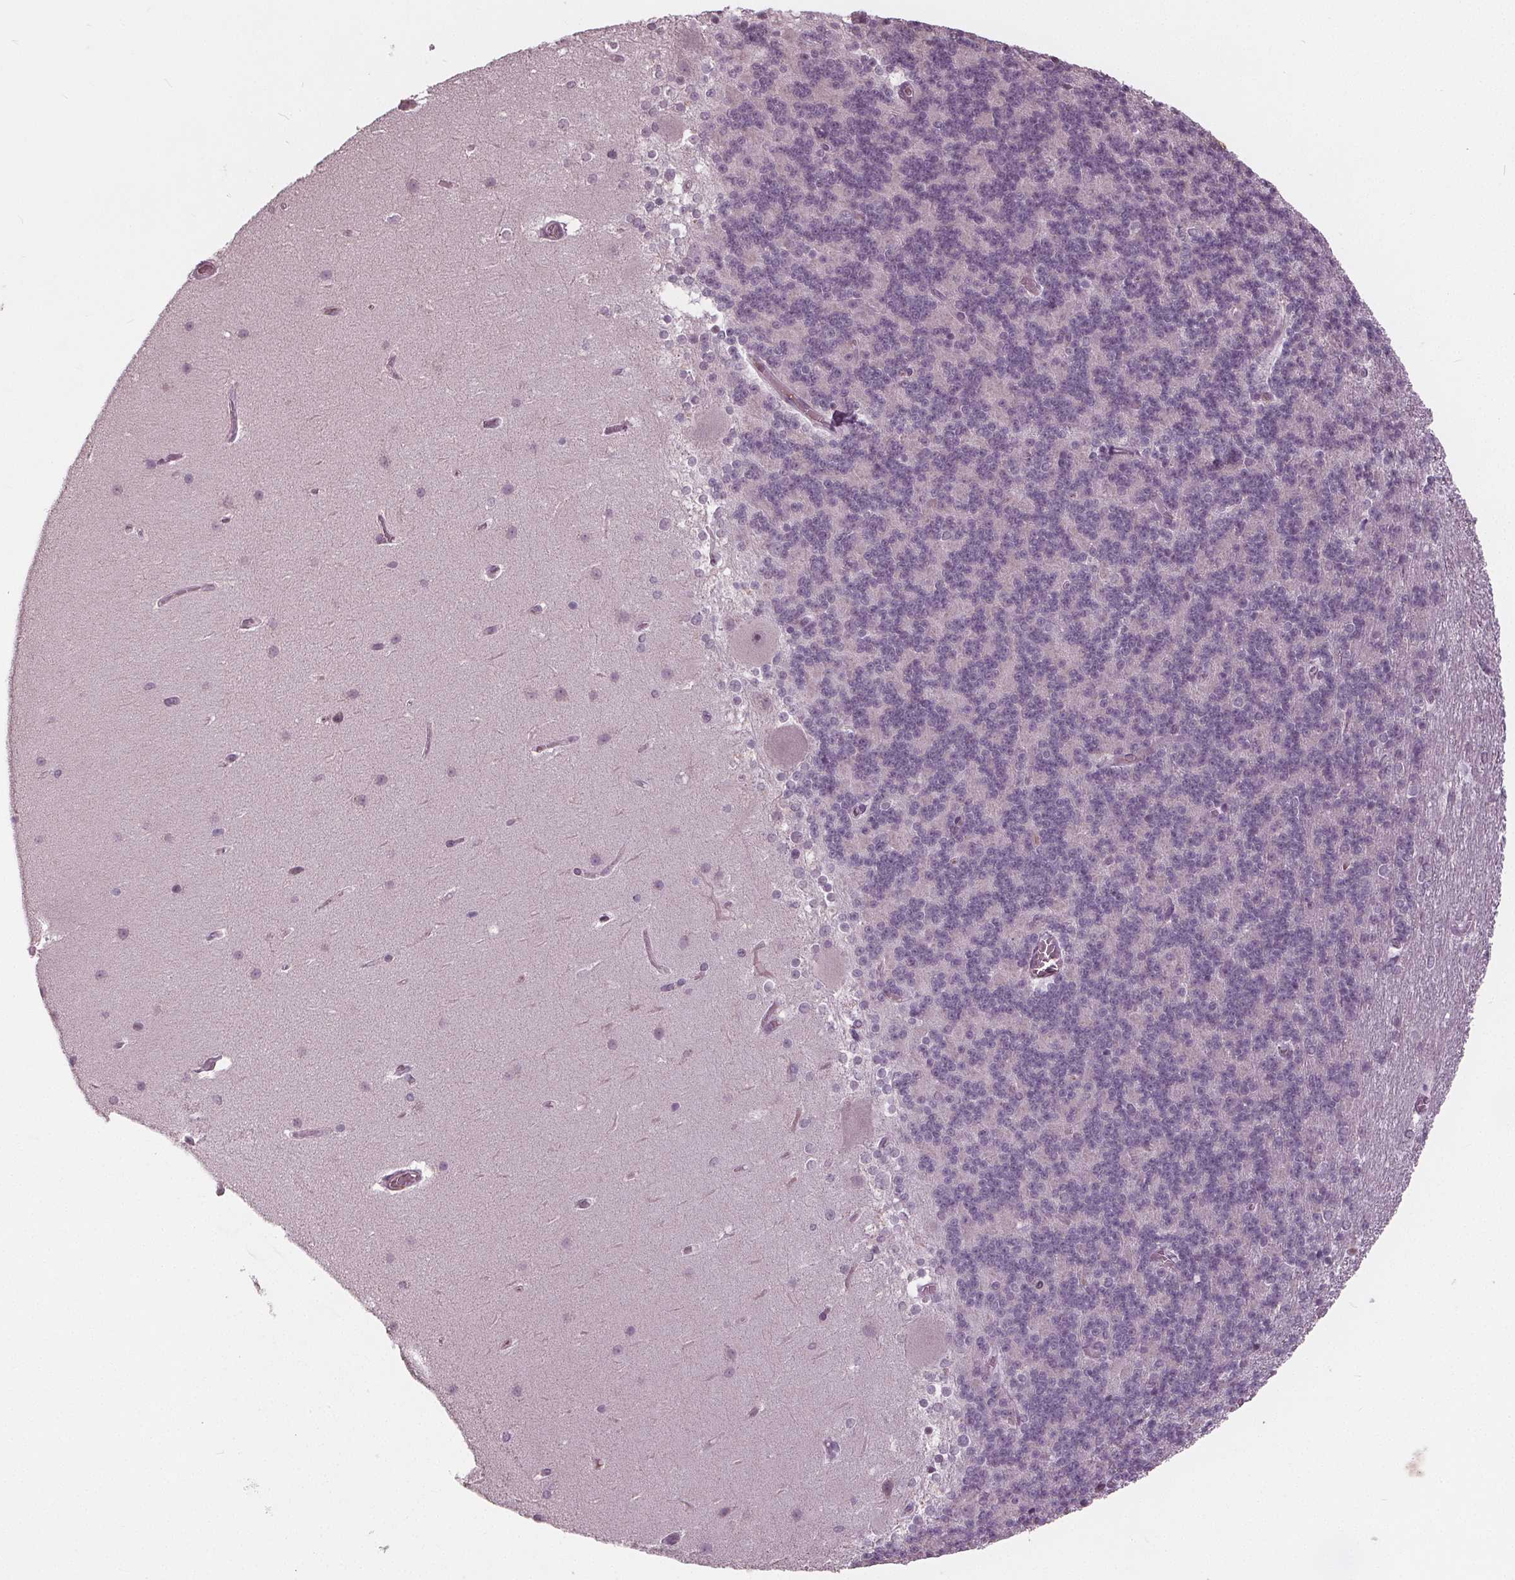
{"staining": {"intensity": "negative", "quantity": "none", "location": "none"}, "tissue": "cerebellum", "cell_type": "Cells in granular layer", "image_type": "normal", "snomed": [{"axis": "morphology", "description": "Normal tissue, NOS"}, {"axis": "topography", "description": "Cerebellum"}], "caption": "This is an IHC photomicrograph of benign cerebellum. There is no expression in cells in granular layer.", "gene": "CXCL16", "patient": {"sex": "female", "age": 19}}